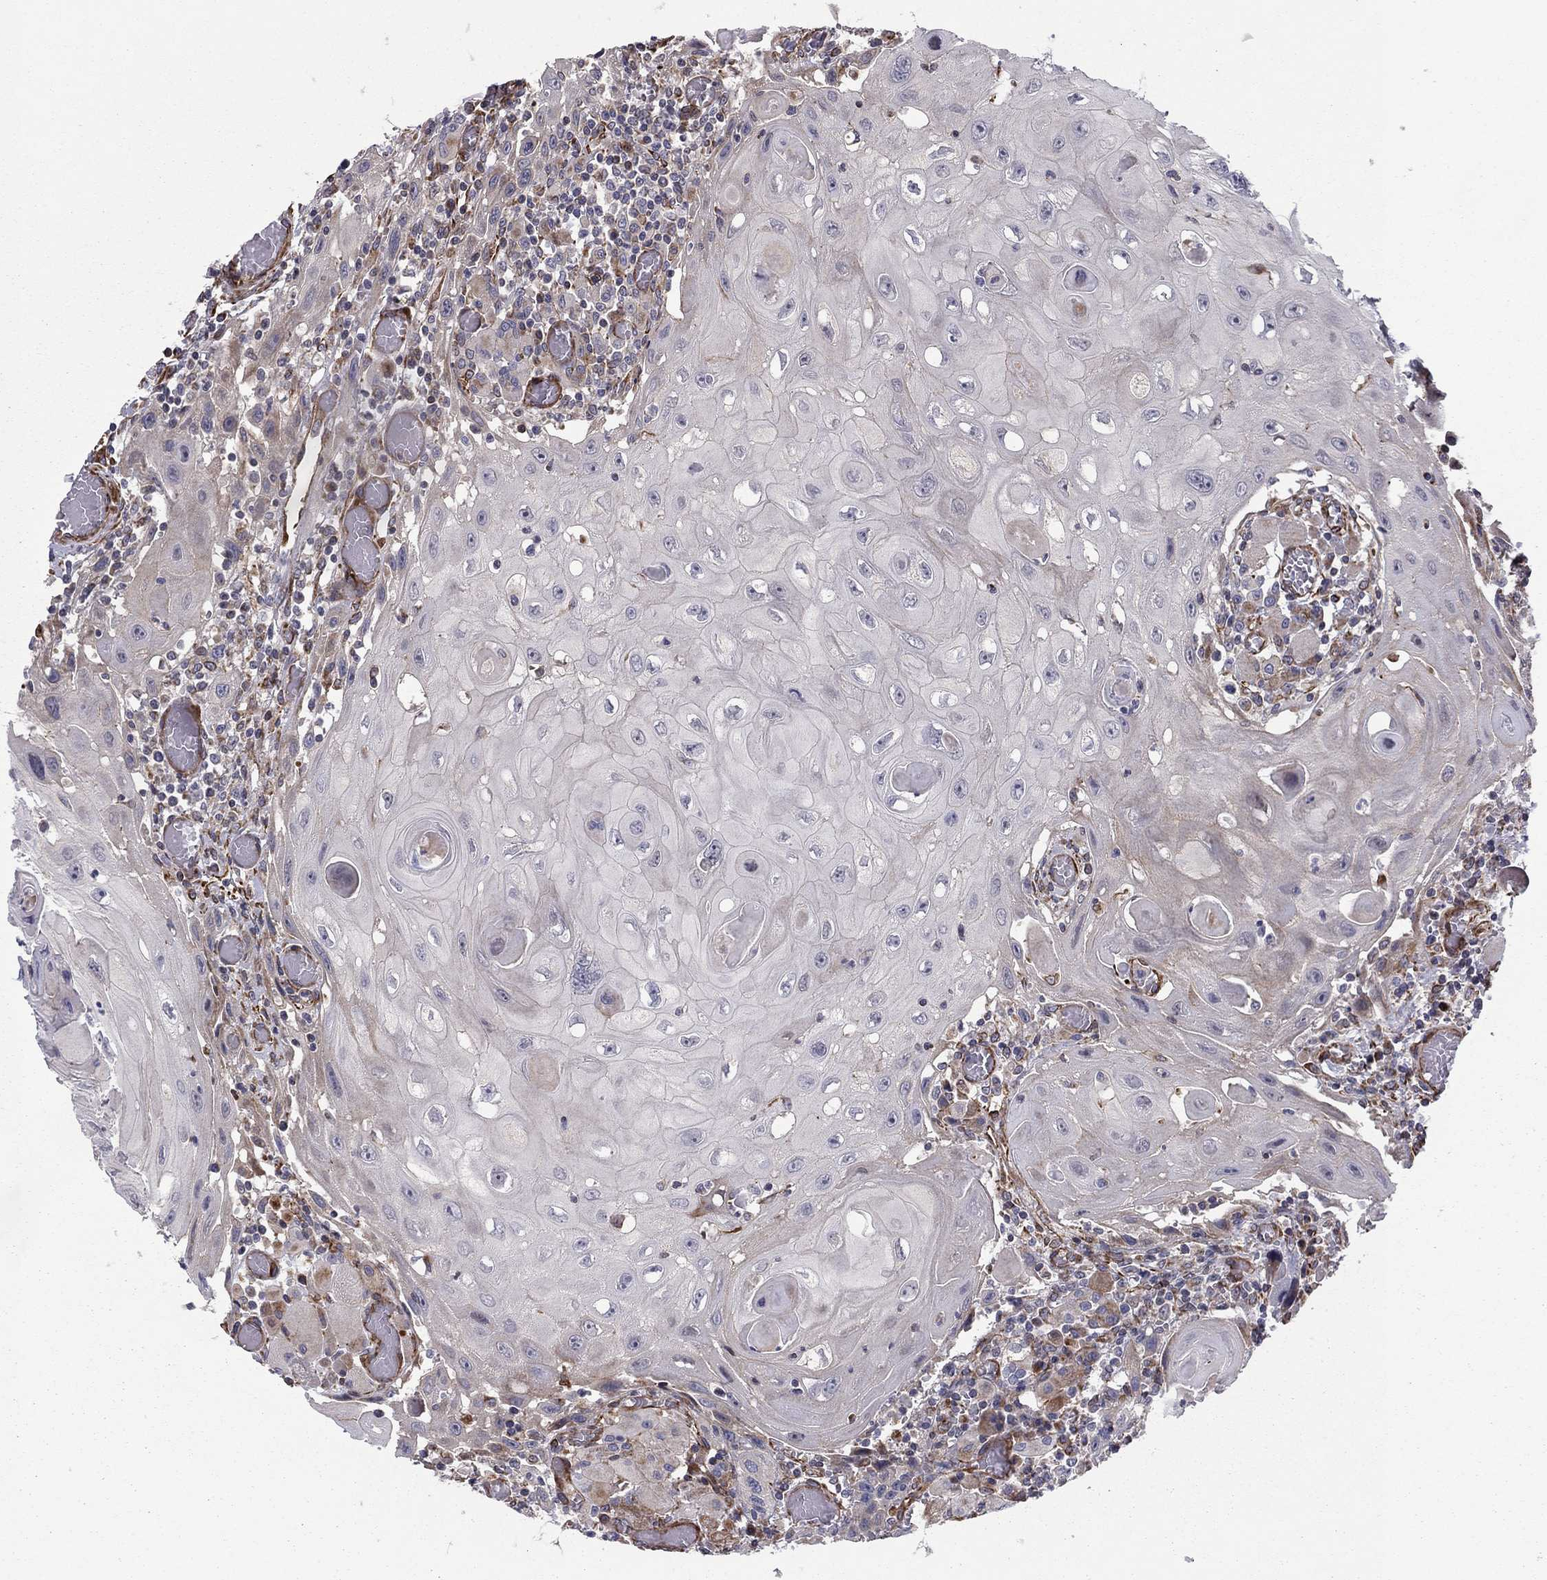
{"staining": {"intensity": "negative", "quantity": "none", "location": "none"}, "tissue": "head and neck cancer", "cell_type": "Tumor cells", "image_type": "cancer", "snomed": [{"axis": "morphology", "description": "Normal tissue, NOS"}, {"axis": "morphology", "description": "Squamous cell carcinoma, NOS"}, {"axis": "topography", "description": "Oral tissue"}, {"axis": "topography", "description": "Head-Neck"}], "caption": "Immunohistochemistry (IHC) image of neoplastic tissue: human head and neck squamous cell carcinoma stained with DAB (3,3'-diaminobenzidine) displays no significant protein positivity in tumor cells.", "gene": "CLSTN1", "patient": {"sex": "male", "age": 71}}